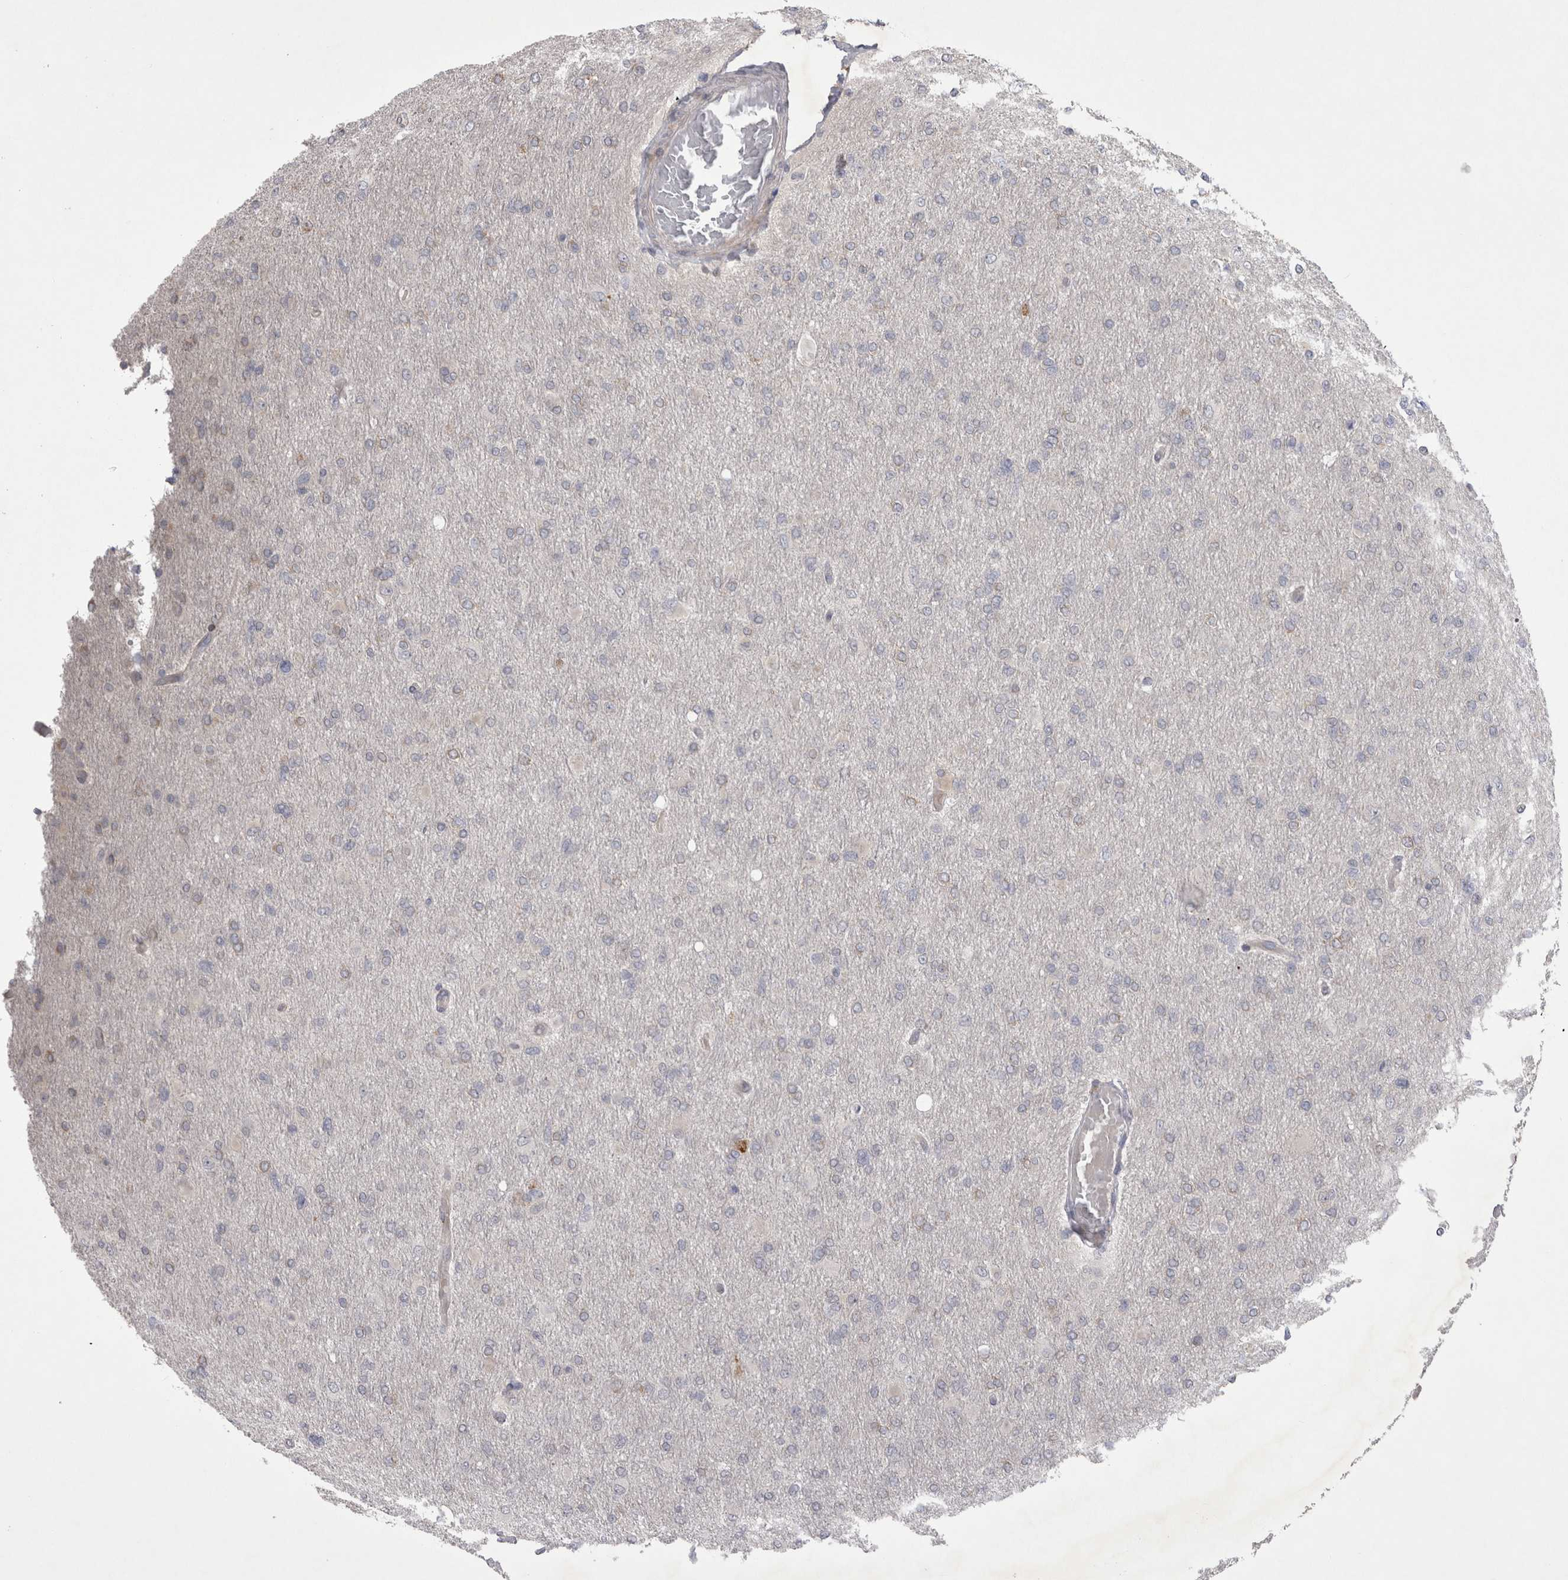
{"staining": {"intensity": "negative", "quantity": "none", "location": "none"}, "tissue": "glioma", "cell_type": "Tumor cells", "image_type": "cancer", "snomed": [{"axis": "morphology", "description": "Glioma, malignant, High grade"}, {"axis": "topography", "description": "Cerebral cortex"}], "caption": "Tumor cells show no significant staining in glioma.", "gene": "NENF", "patient": {"sex": "female", "age": 36}}